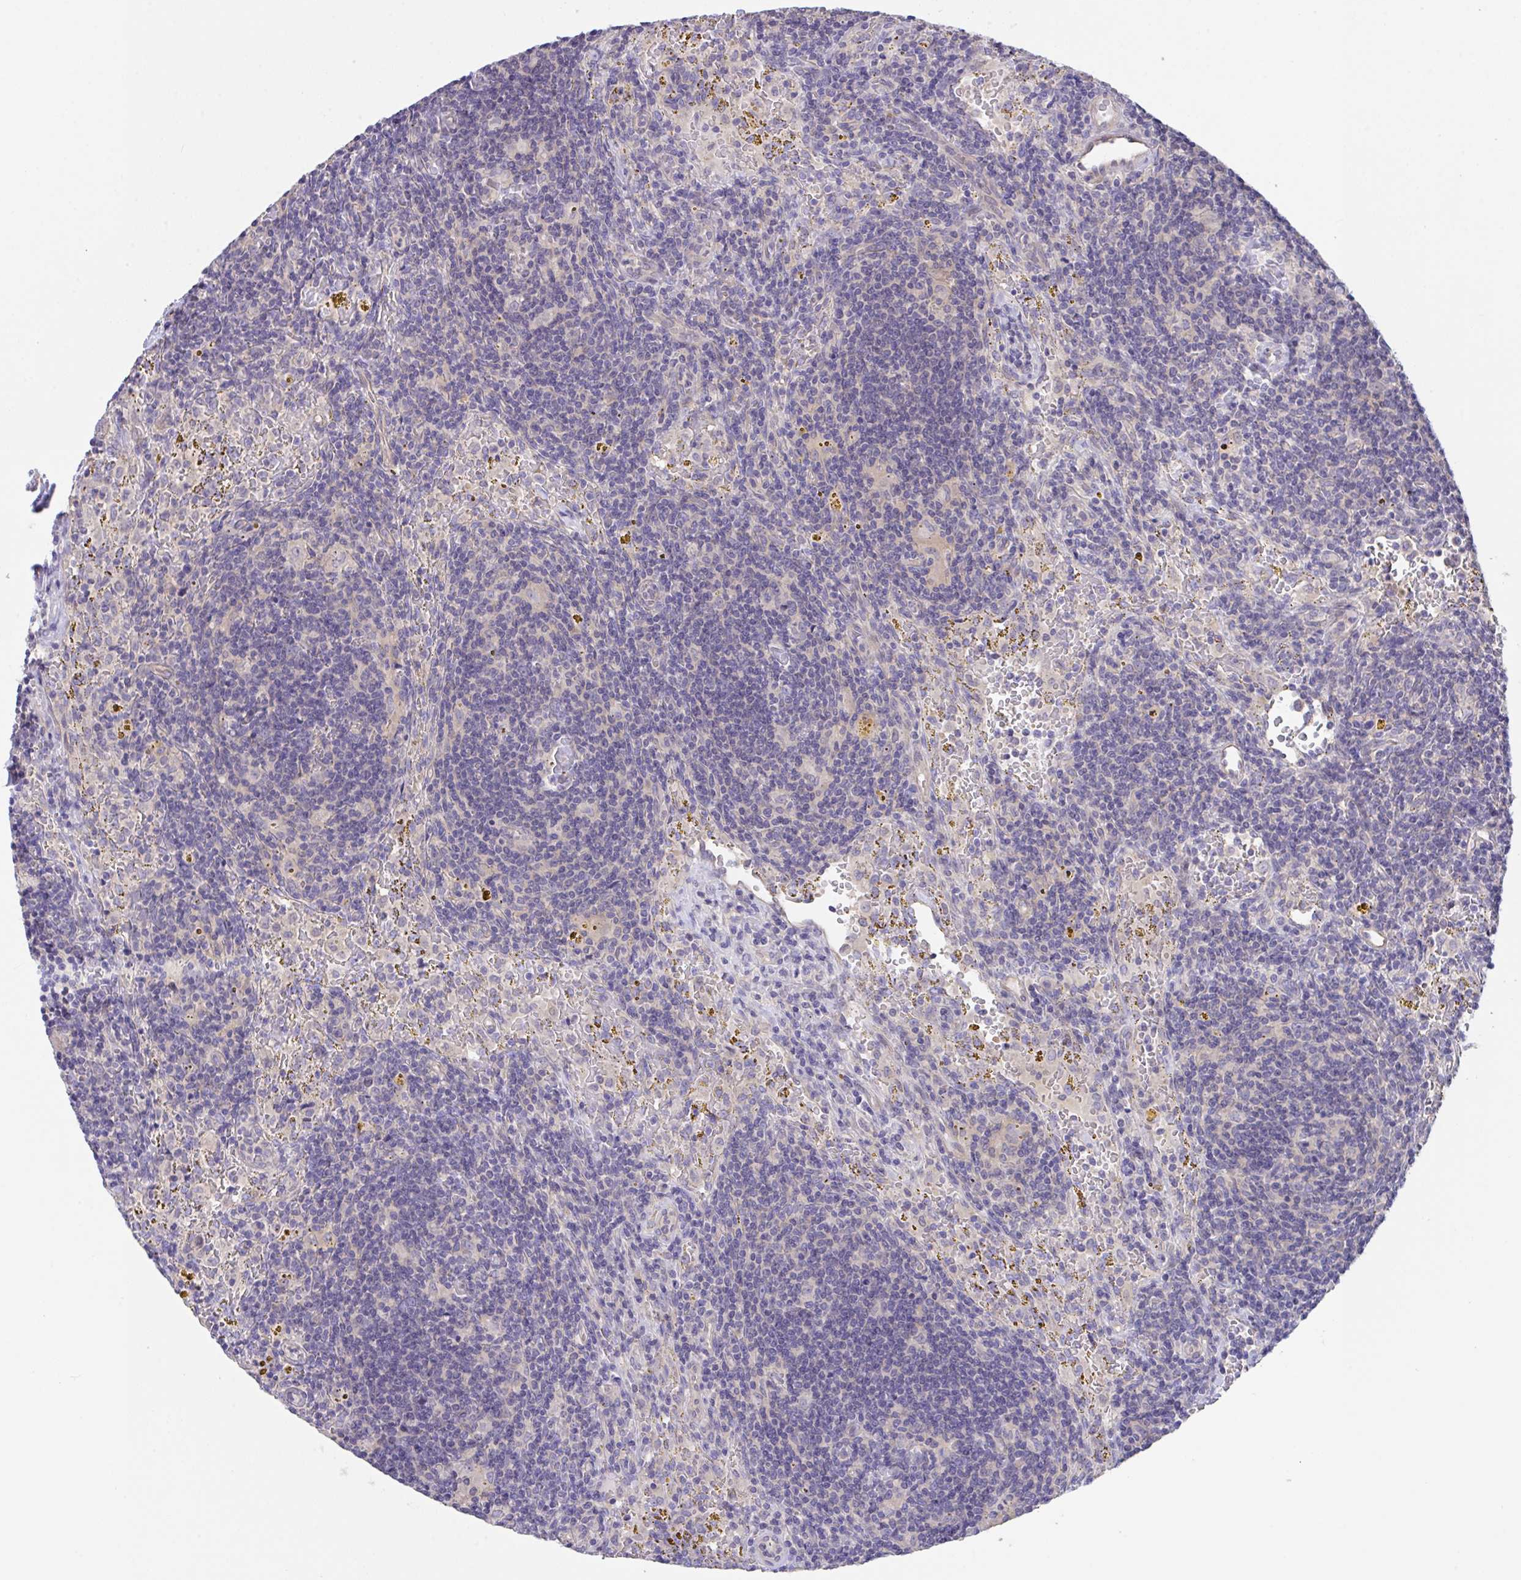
{"staining": {"intensity": "negative", "quantity": "none", "location": "none"}, "tissue": "lymphoma", "cell_type": "Tumor cells", "image_type": "cancer", "snomed": [{"axis": "morphology", "description": "Malignant lymphoma, non-Hodgkin's type, Low grade"}, {"axis": "topography", "description": "Spleen"}], "caption": "An immunohistochemistry photomicrograph of malignant lymphoma, non-Hodgkin's type (low-grade) is shown. There is no staining in tumor cells of malignant lymphoma, non-Hodgkin's type (low-grade). (DAB immunohistochemistry (IHC) visualized using brightfield microscopy, high magnification).", "gene": "RHOXF1", "patient": {"sex": "female", "age": 70}}